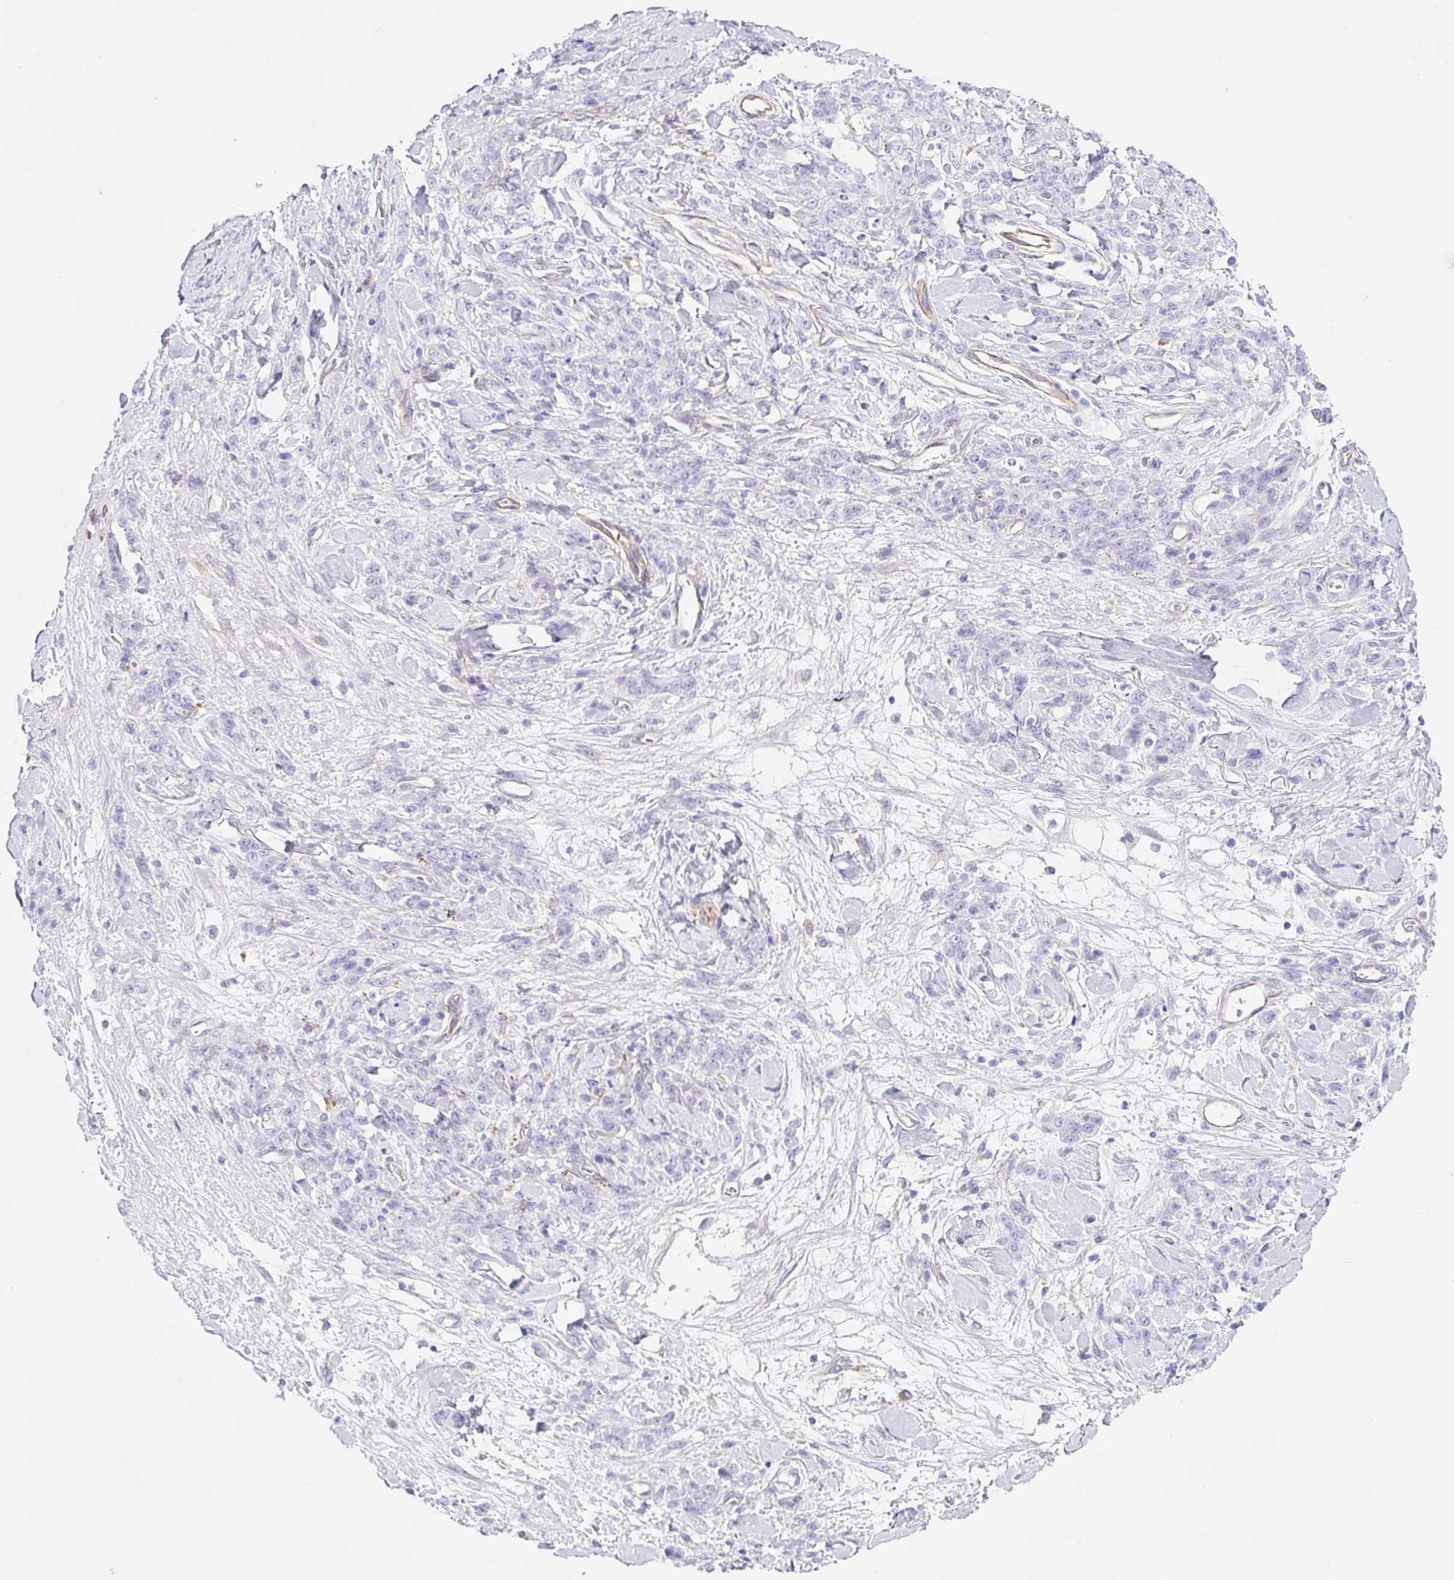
{"staining": {"intensity": "negative", "quantity": "none", "location": "none"}, "tissue": "stomach cancer", "cell_type": "Tumor cells", "image_type": "cancer", "snomed": [{"axis": "morphology", "description": "Normal tissue, NOS"}, {"axis": "morphology", "description": "Adenocarcinoma, NOS"}, {"axis": "topography", "description": "Stomach"}], "caption": "DAB immunohistochemical staining of stomach adenocarcinoma exhibits no significant positivity in tumor cells.", "gene": "DKK4", "patient": {"sex": "male", "age": 82}}